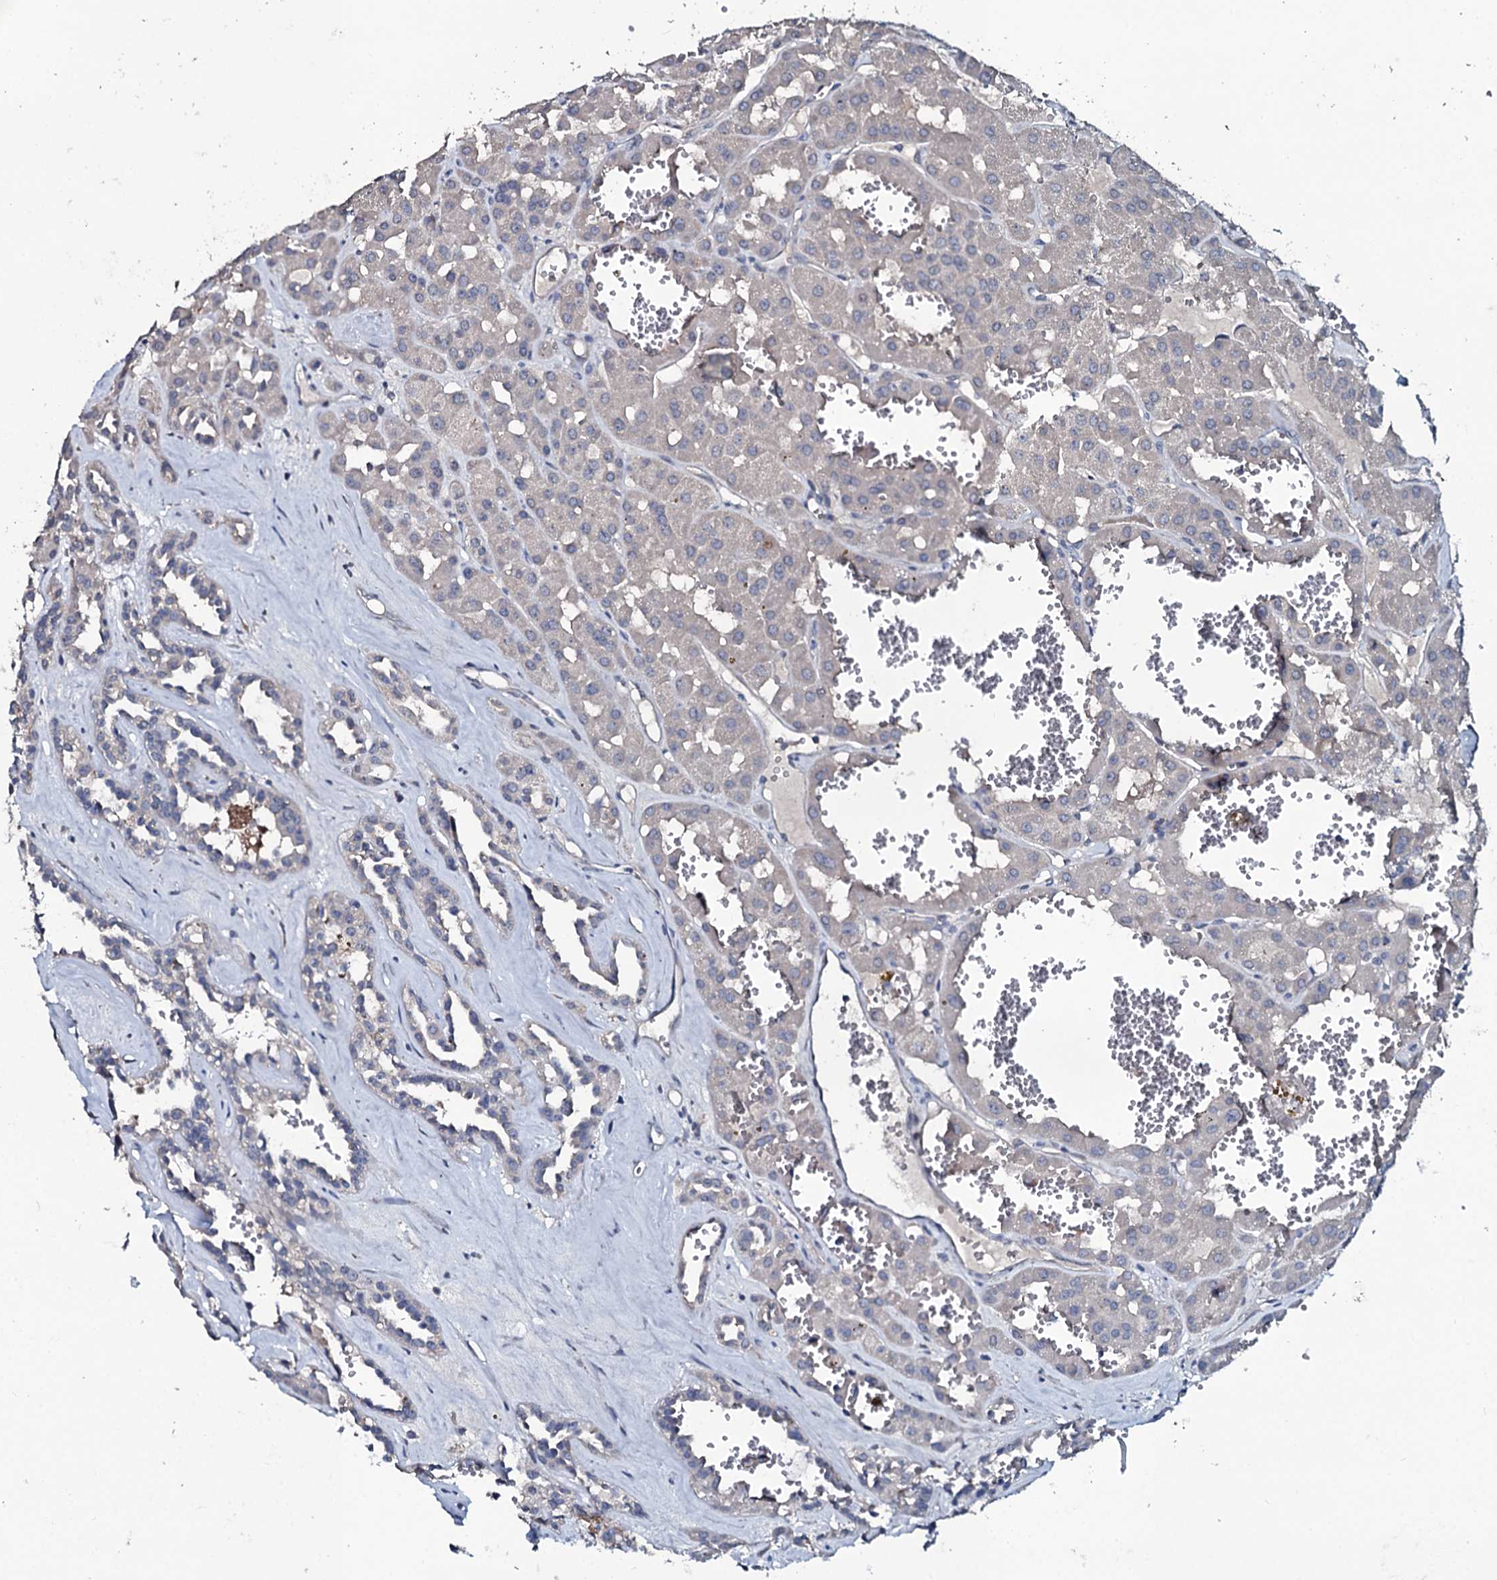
{"staining": {"intensity": "negative", "quantity": "none", "location": "none"}, "tissue": "renal cancer", "cell_type": "Tumor cells", "image_type": "cancer", "snomed": [{"axis": "morphology", "description": "Carcinoma, NOS"}, {"axis": "topography", "description": "Kidney"}], "caption": "A photomicrograph of carcinoma (renal) stained for a protein reveals no brown staining in tumor cells.", "gene": "IL12B", "patient": {"sex": "female", "age": 75}}